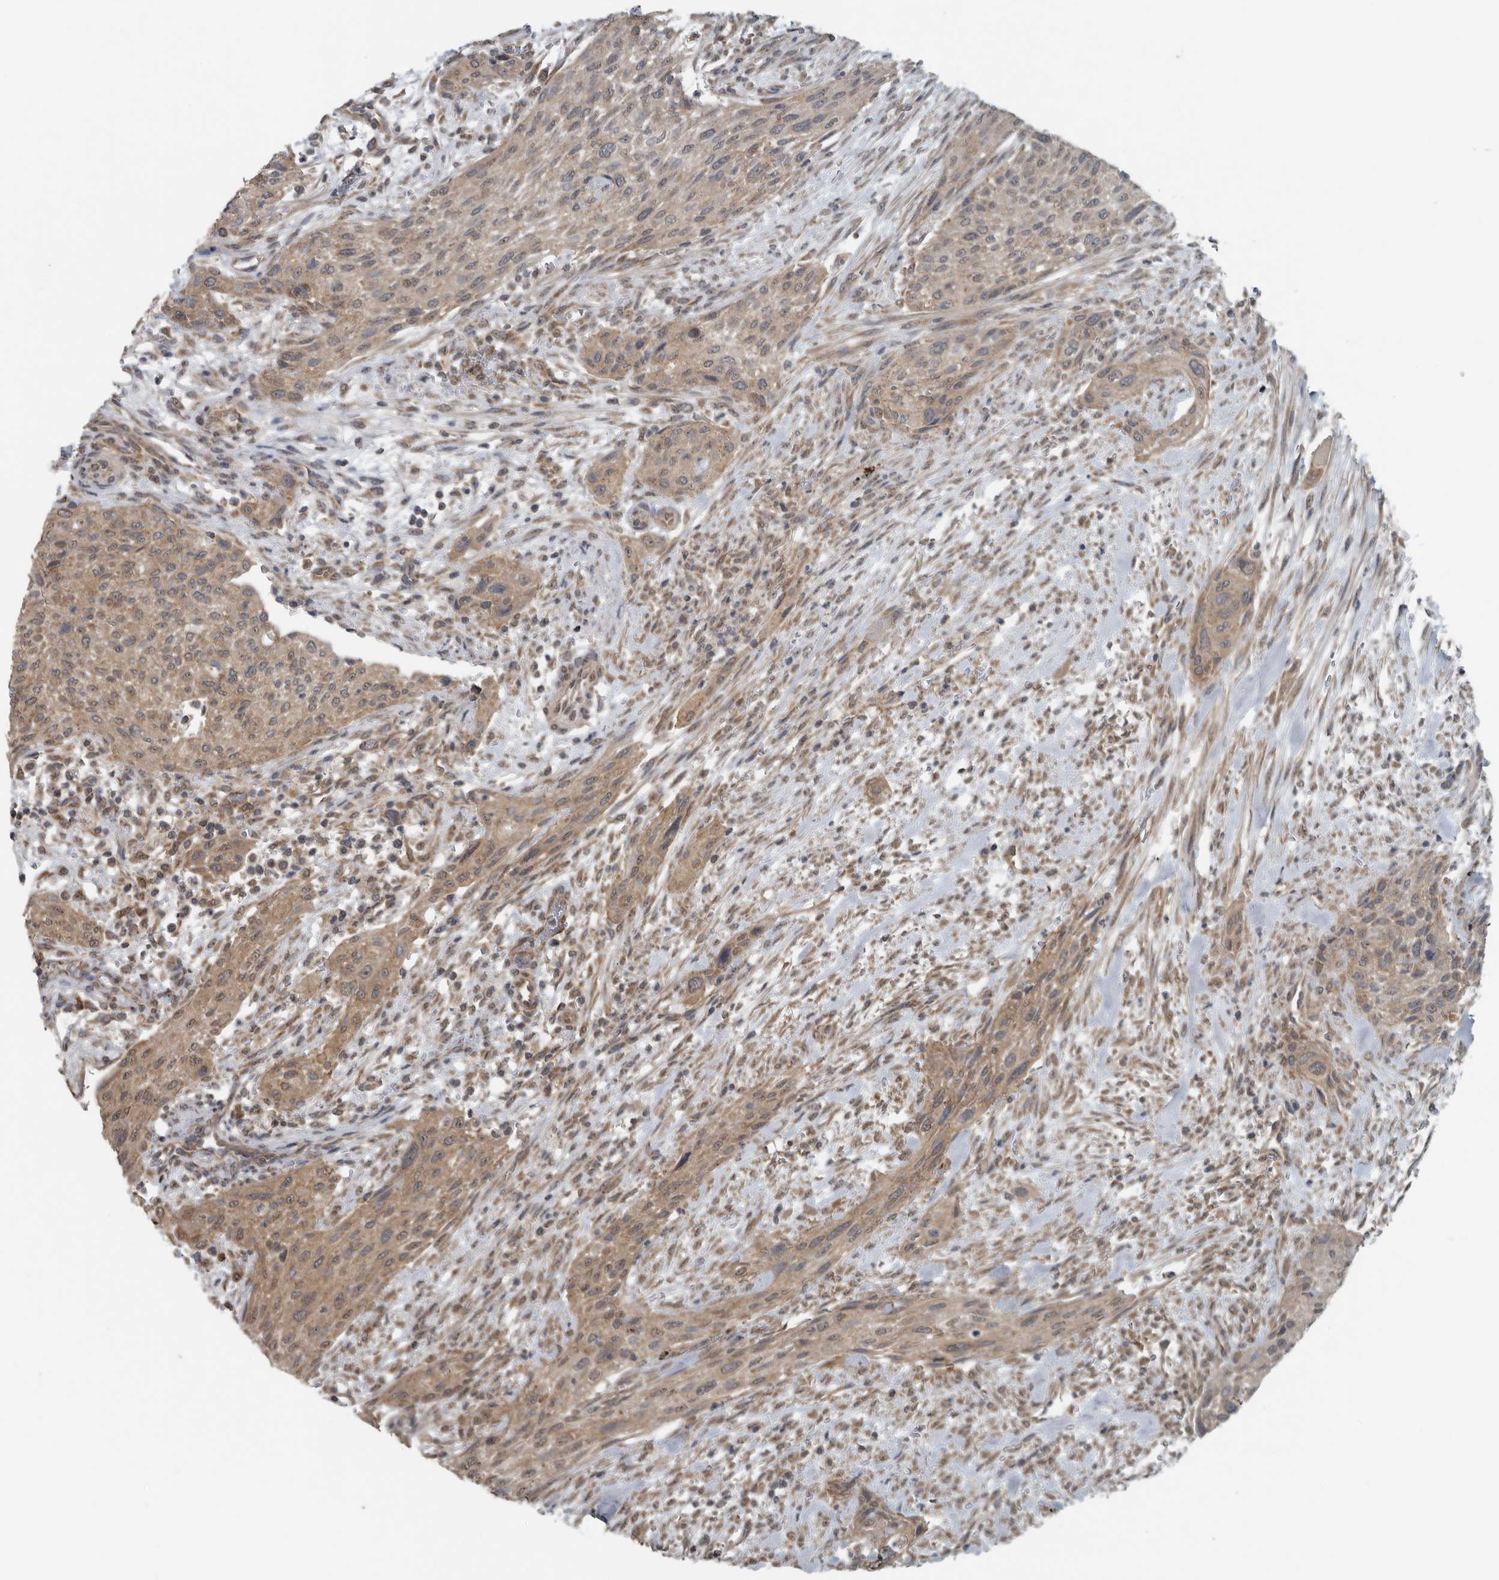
{"staining": {"intensity": "moderate", "quantity": ">75%", "location": "cytoplasmic/membranous"}, "tissue": "urothelial cancer", "cell_type": "Tumor cells", "image_type": "cancer", "snomed": [{"axis": "morphology", "description": "Urothelial carcinoma, Low grade"}, {"axis": "morphology", "description": "Urothelial carcinoma, High grade"}, {"axis": "topography", "description": "Urinary bladder"}], "caption": "Human urothelial cancer stained for a protein (brown) displays moderate cytoplasmic/membranous positive expression in about >75% of tumor cells.", "gene": "AFAP1", "patient": {"sex": "male", "age": 35}}